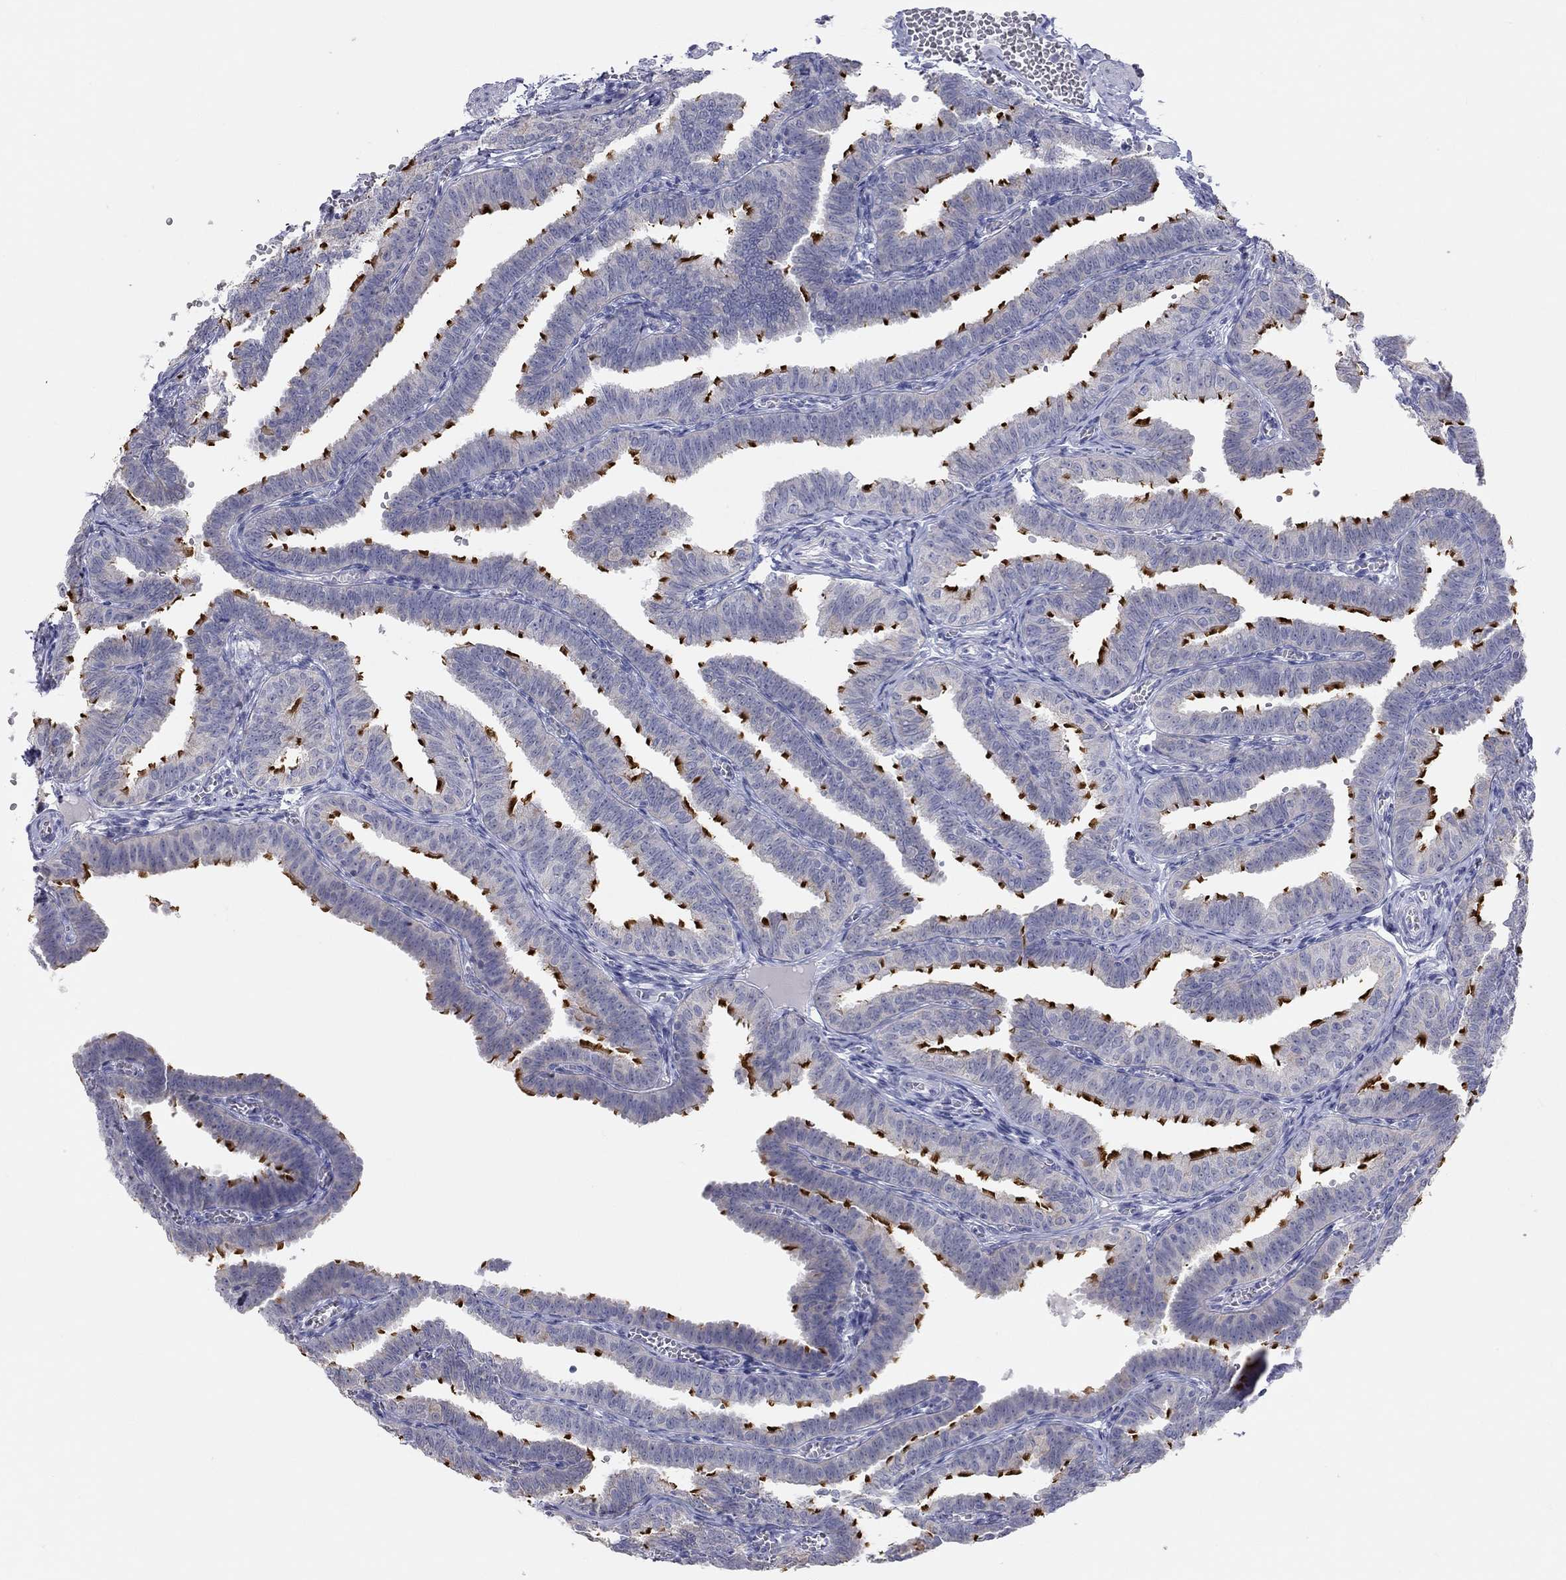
{"staining": {"intensity": "strong", "quantity": "25%-75%", "location": "cytoplasmic/membranous"}, "tissue": "fallopian tube", "cell_type": "Glandular cells", "image_type": "normal", "snomed": [{"axis": "morphology", "description": "Normal tissue, NOS"}, {"axis": "topography", "description": "Fallopian tube"}], "caption": "This photomicrograph shows normal fallopian tube stained with immunohistochemistry to label a protein in brown. The cytoplasmic/membranous of glandular cells show strong positivity for the protein. Nuclei are counter-stained blue.", "gene": "AK8", "patient": {"sex": "female", "age": 25}}